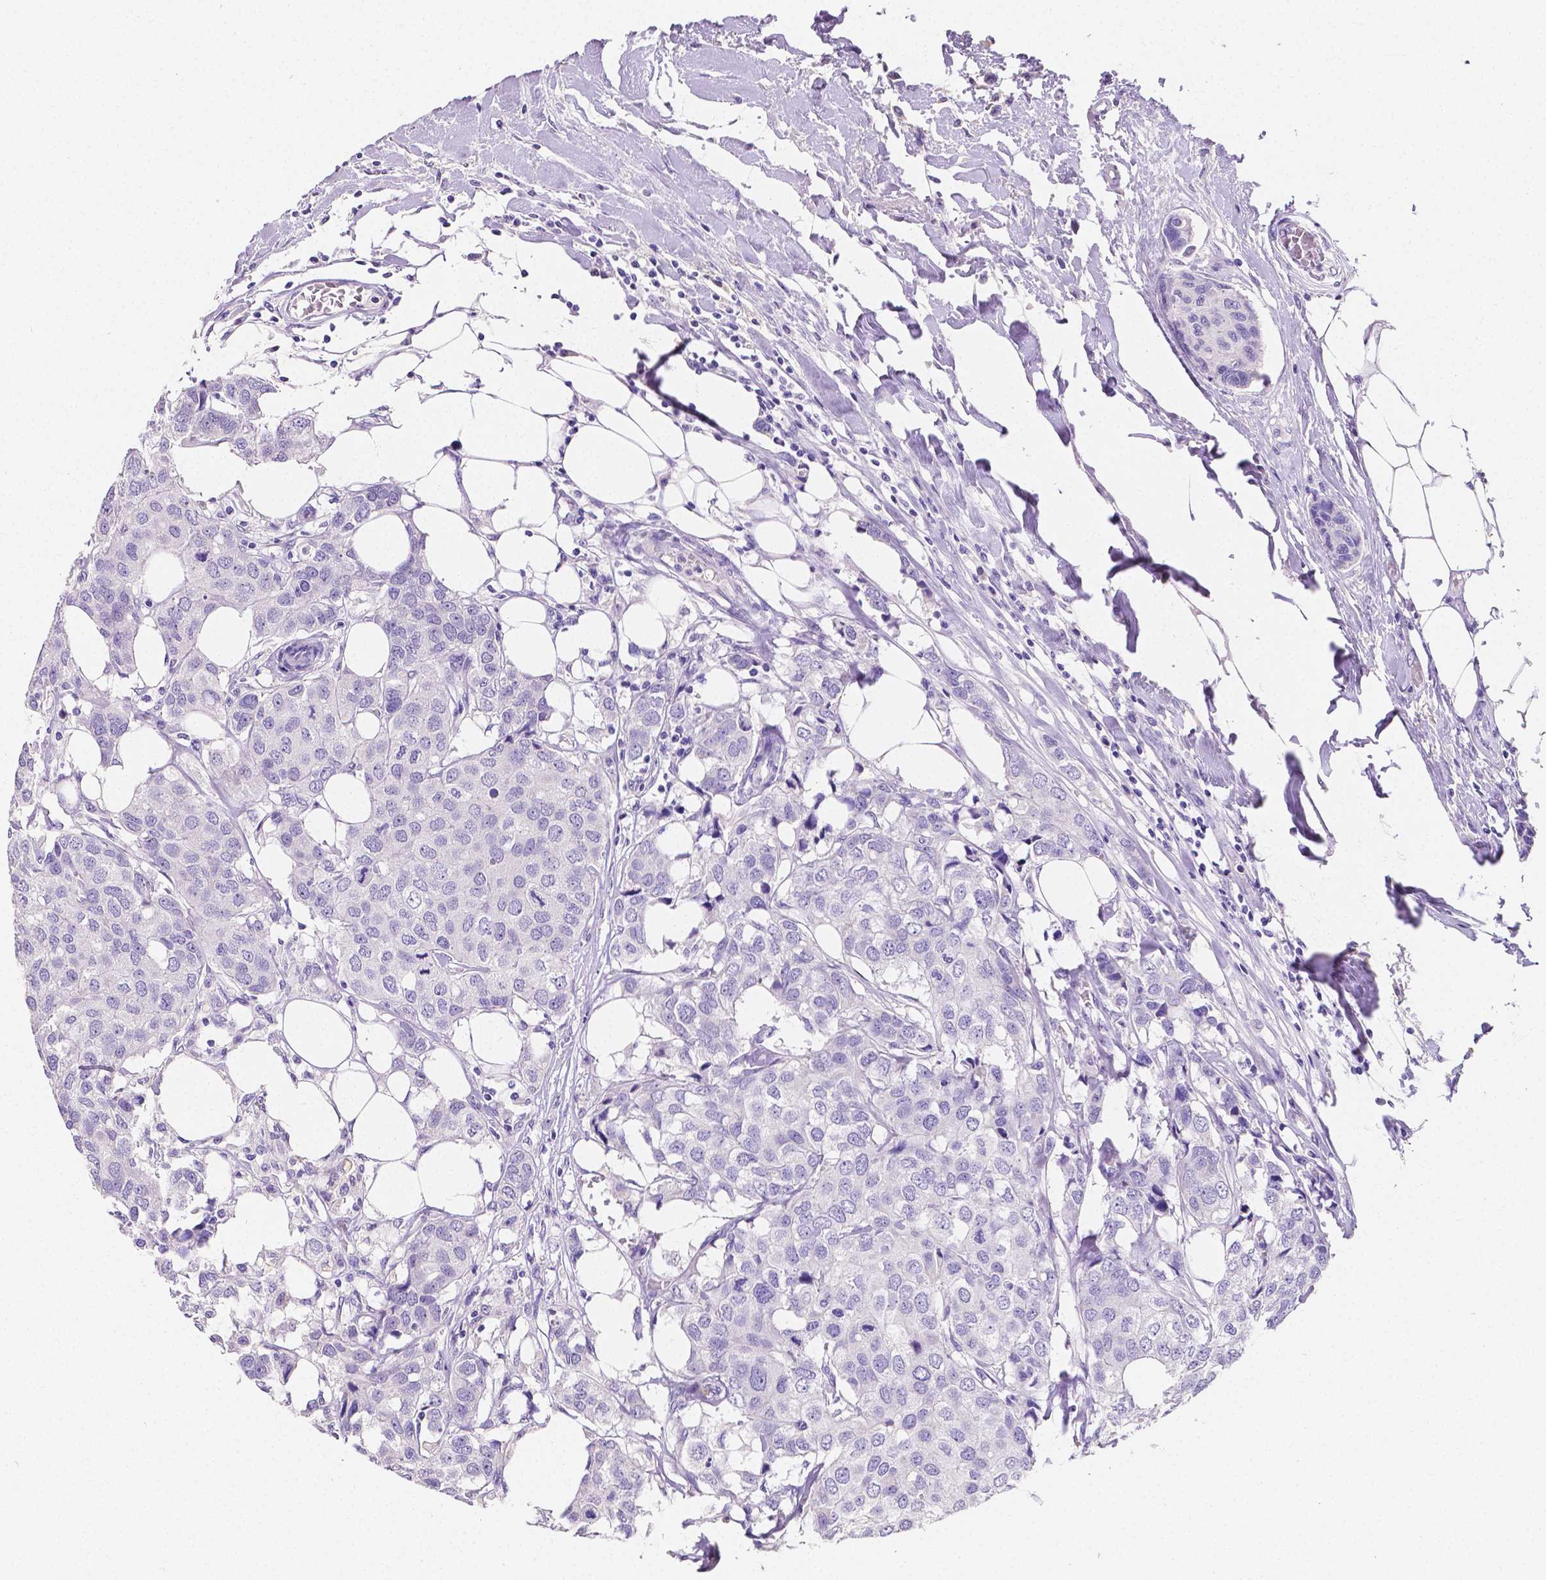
{"staining": {"intensity": "negative", "quantity": "none", "location": "none"}, "tissue": "breast cancer", "cell_type": "Tumor cells", "image_type": "cancer", "snomed": [{"axis": "morphology", "description": "Duct carcinoma"}, {"axis": "topography", "description": "Breast"}], "caption": "A micrograph of breast infiltrating ductal carcinoma stained for a protein shows no brown staining in tumor cells.", "gene": "SATB2", "patient": {"sex": "female", "age": 80}}